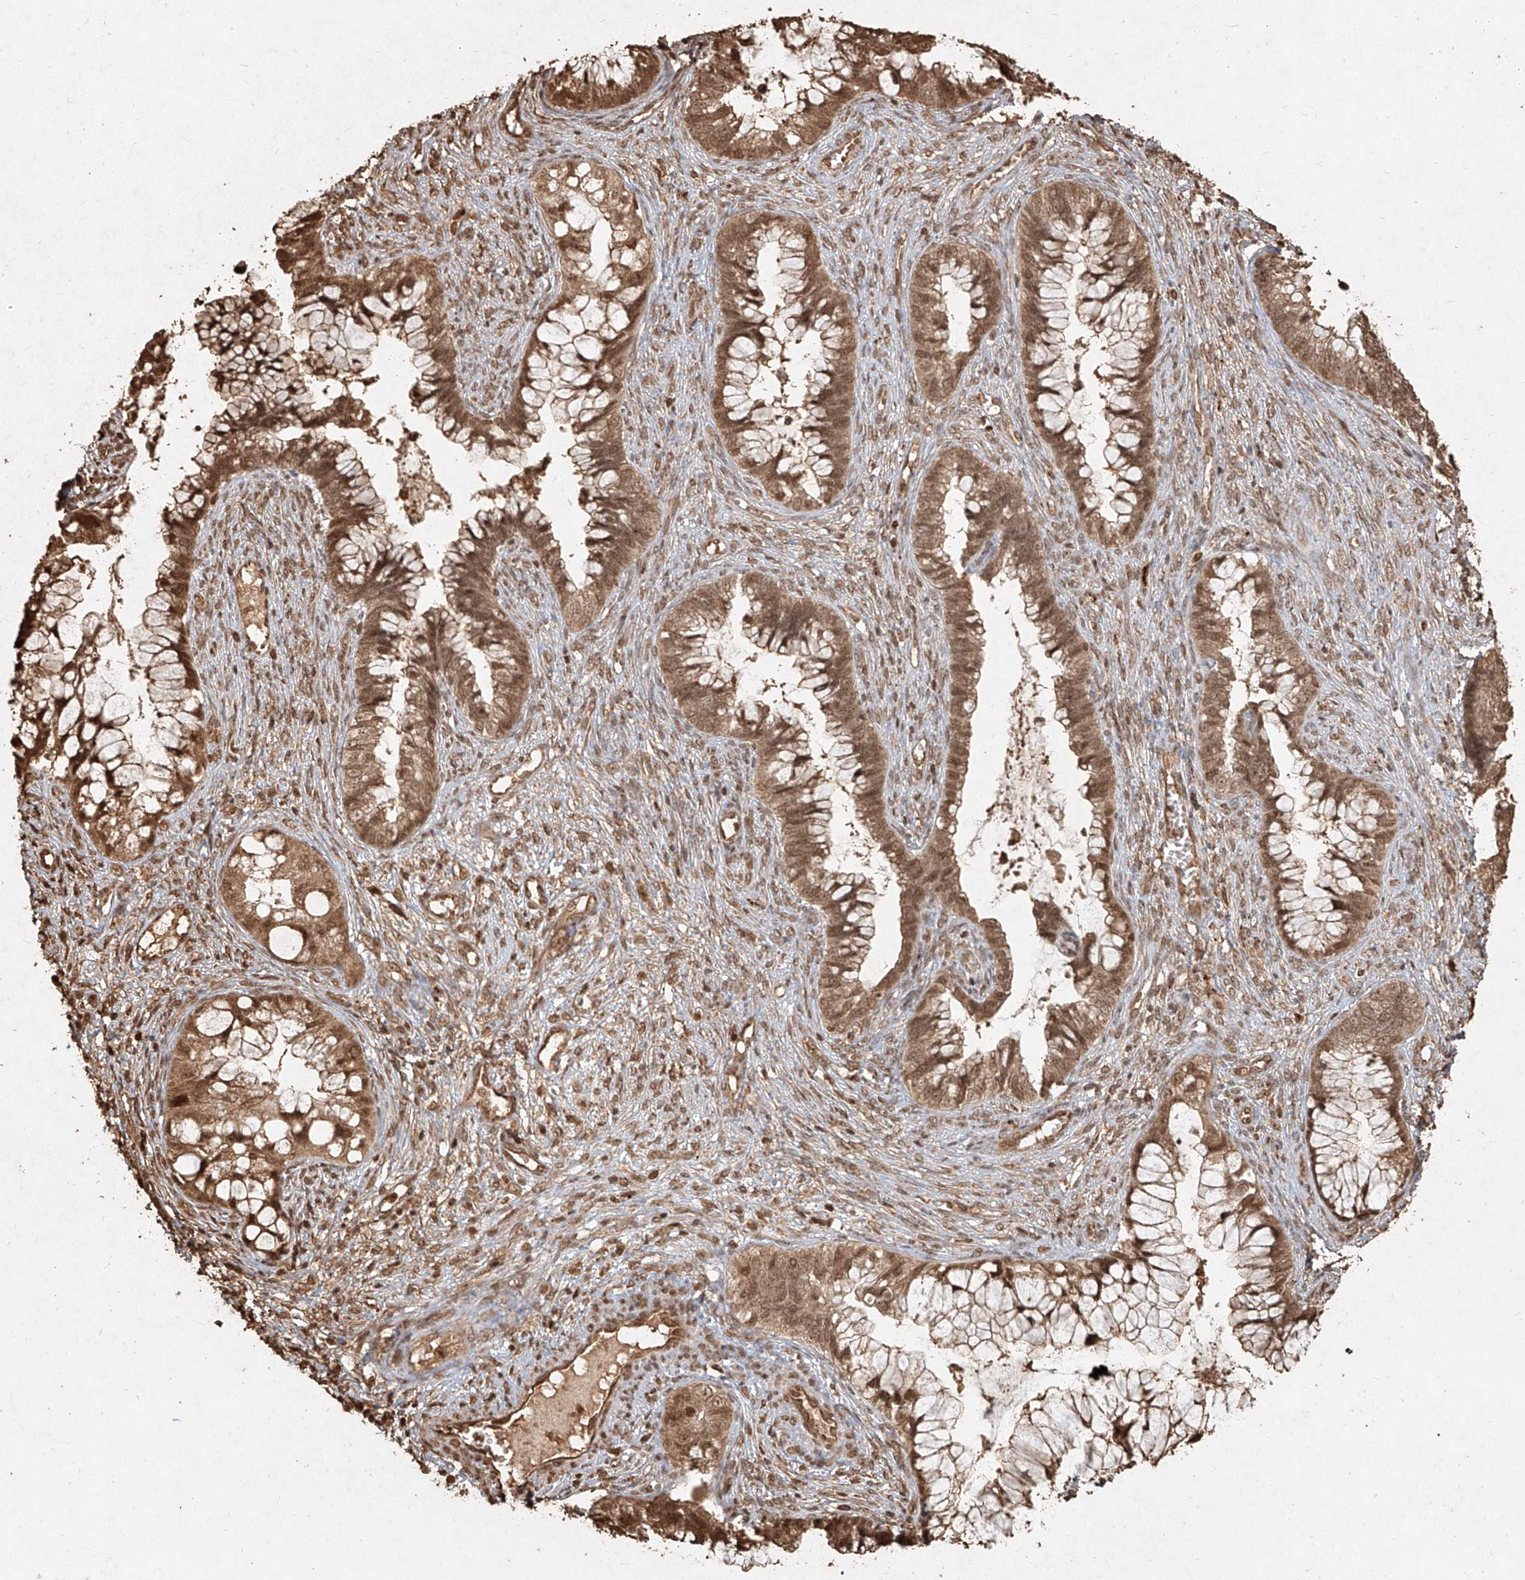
{"staining": {"intensity": "moderate", "quantity": ">75%", "location": "cytoplasmic/membranous,nuclear"}, "tissue": "cervical cancer", "cell_type": "Tumor cells", "image_type": "cancer", "snomed": [{"axis": "morphology", "description": "Adenocarcinoma, NOS"}, {"axis": "topography", "description": "Cervix"}], "caption": "Moderate cytoplasmic/membranous and nuclear staining is identified in about >75% of tumor cells in cervical cancer. Using DAB (brown) and hematoxylin (blue) stains, captured at high magnification using brightfield microscopy.", "gene": "UBE2K", "patient": {"sex": "female", "age": 44}}